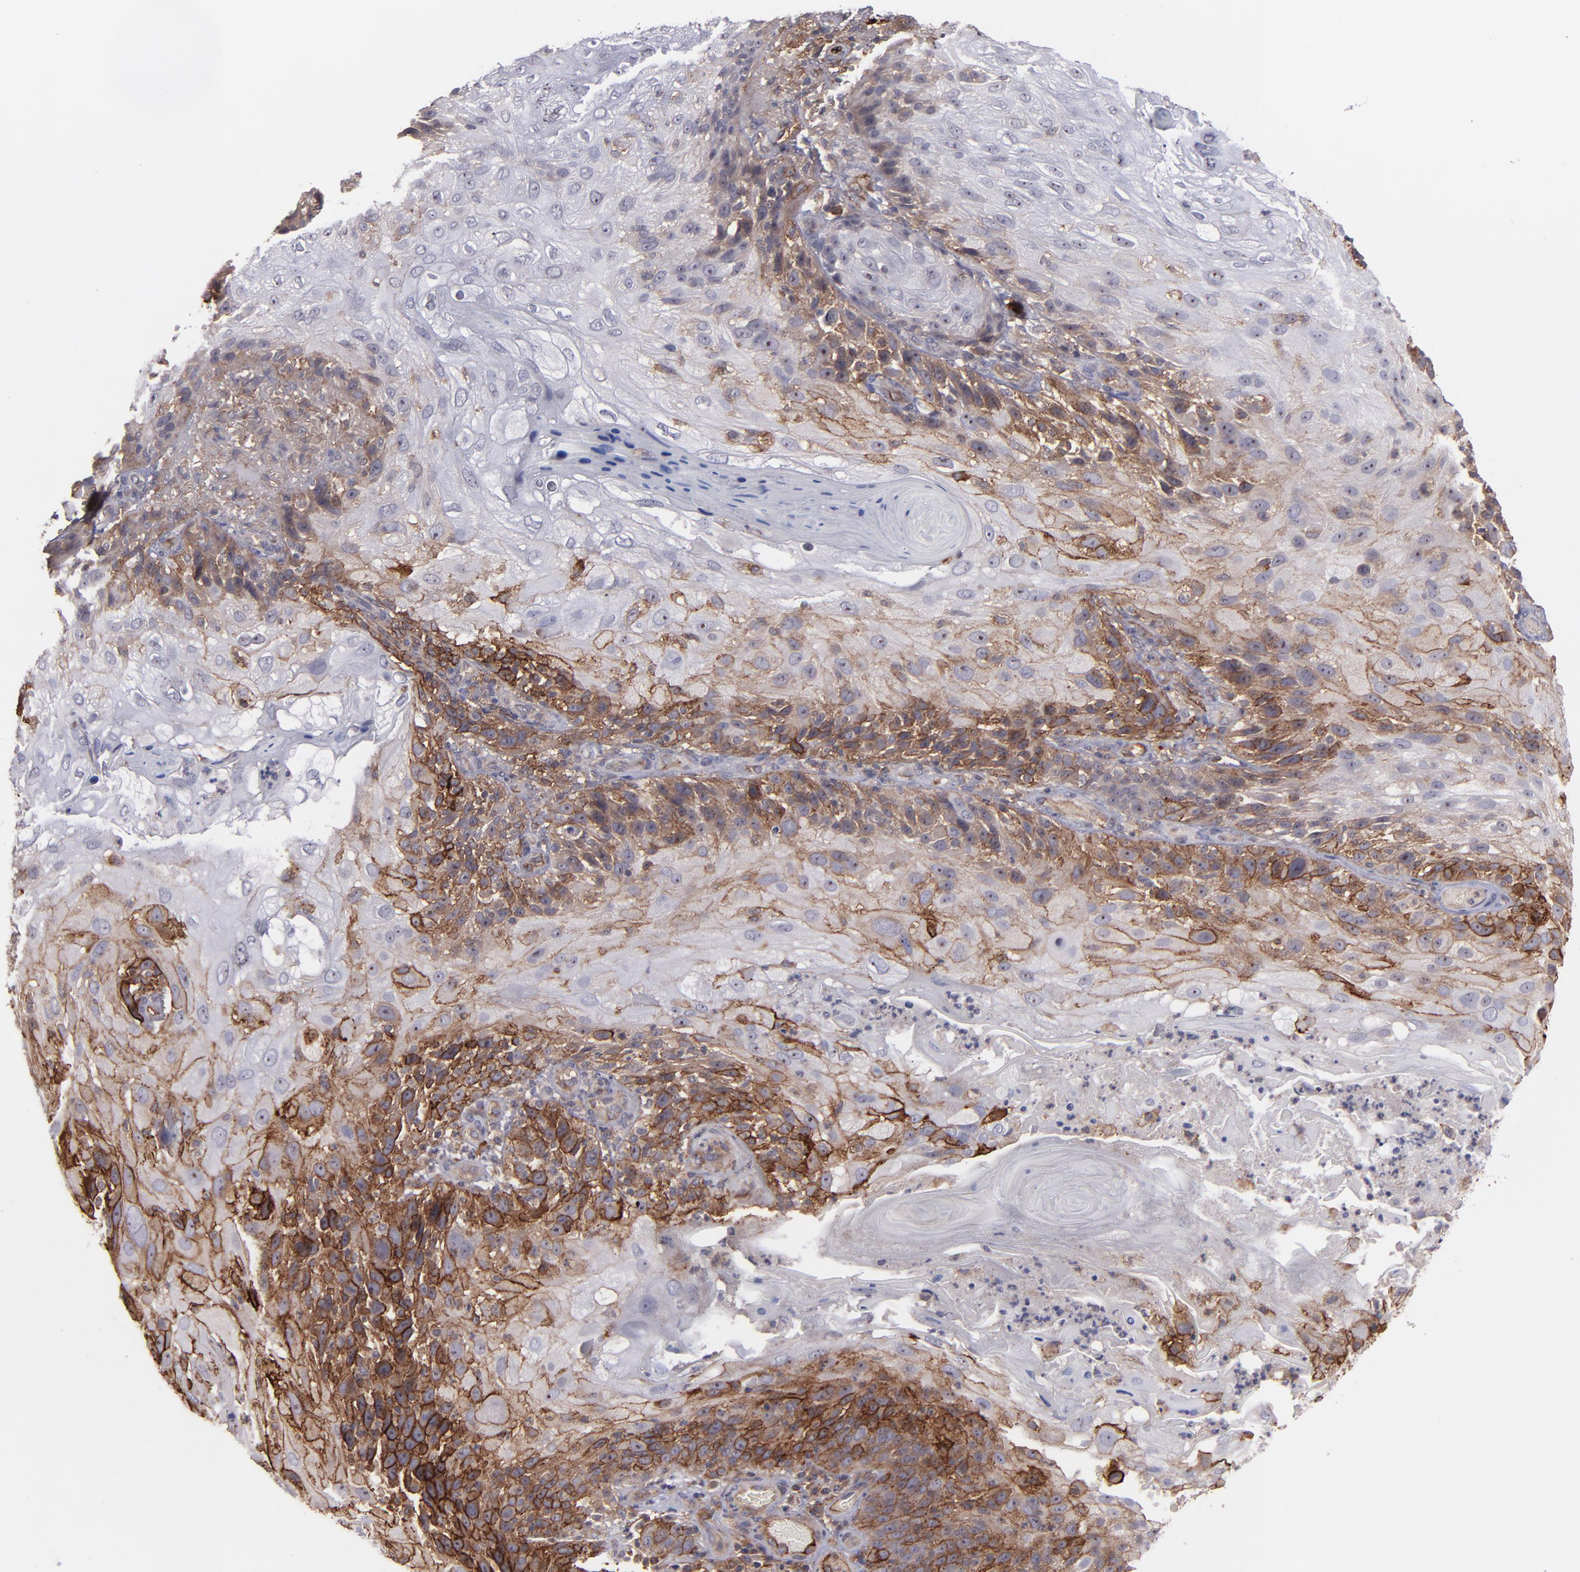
{"staining": {"intensity": "moderate", "quantity": "25%-75%", "location": "cytoplasmic/membranous"}, "tissue": "skin cancer", "cell_type": "Tumor cells", "image_type": "cancer", "snomed": [{"axis": "morphology", "description": "Normal tissue, NOS"}, {"axis": "morphology", "description": "Squamous cell carcinoma, NOS"}, {"axis": "topography", "description": "Skin"}], "caption": "Squamous cell carcinoma (skin) was stained to show a protein in brown. There is medium levels of moderate cytoplasmic/membranous positivity in approximately 25%-75% of tumor cells.", "gene": "ICAM1", "patient": {"sex": "female", "age": 83}}